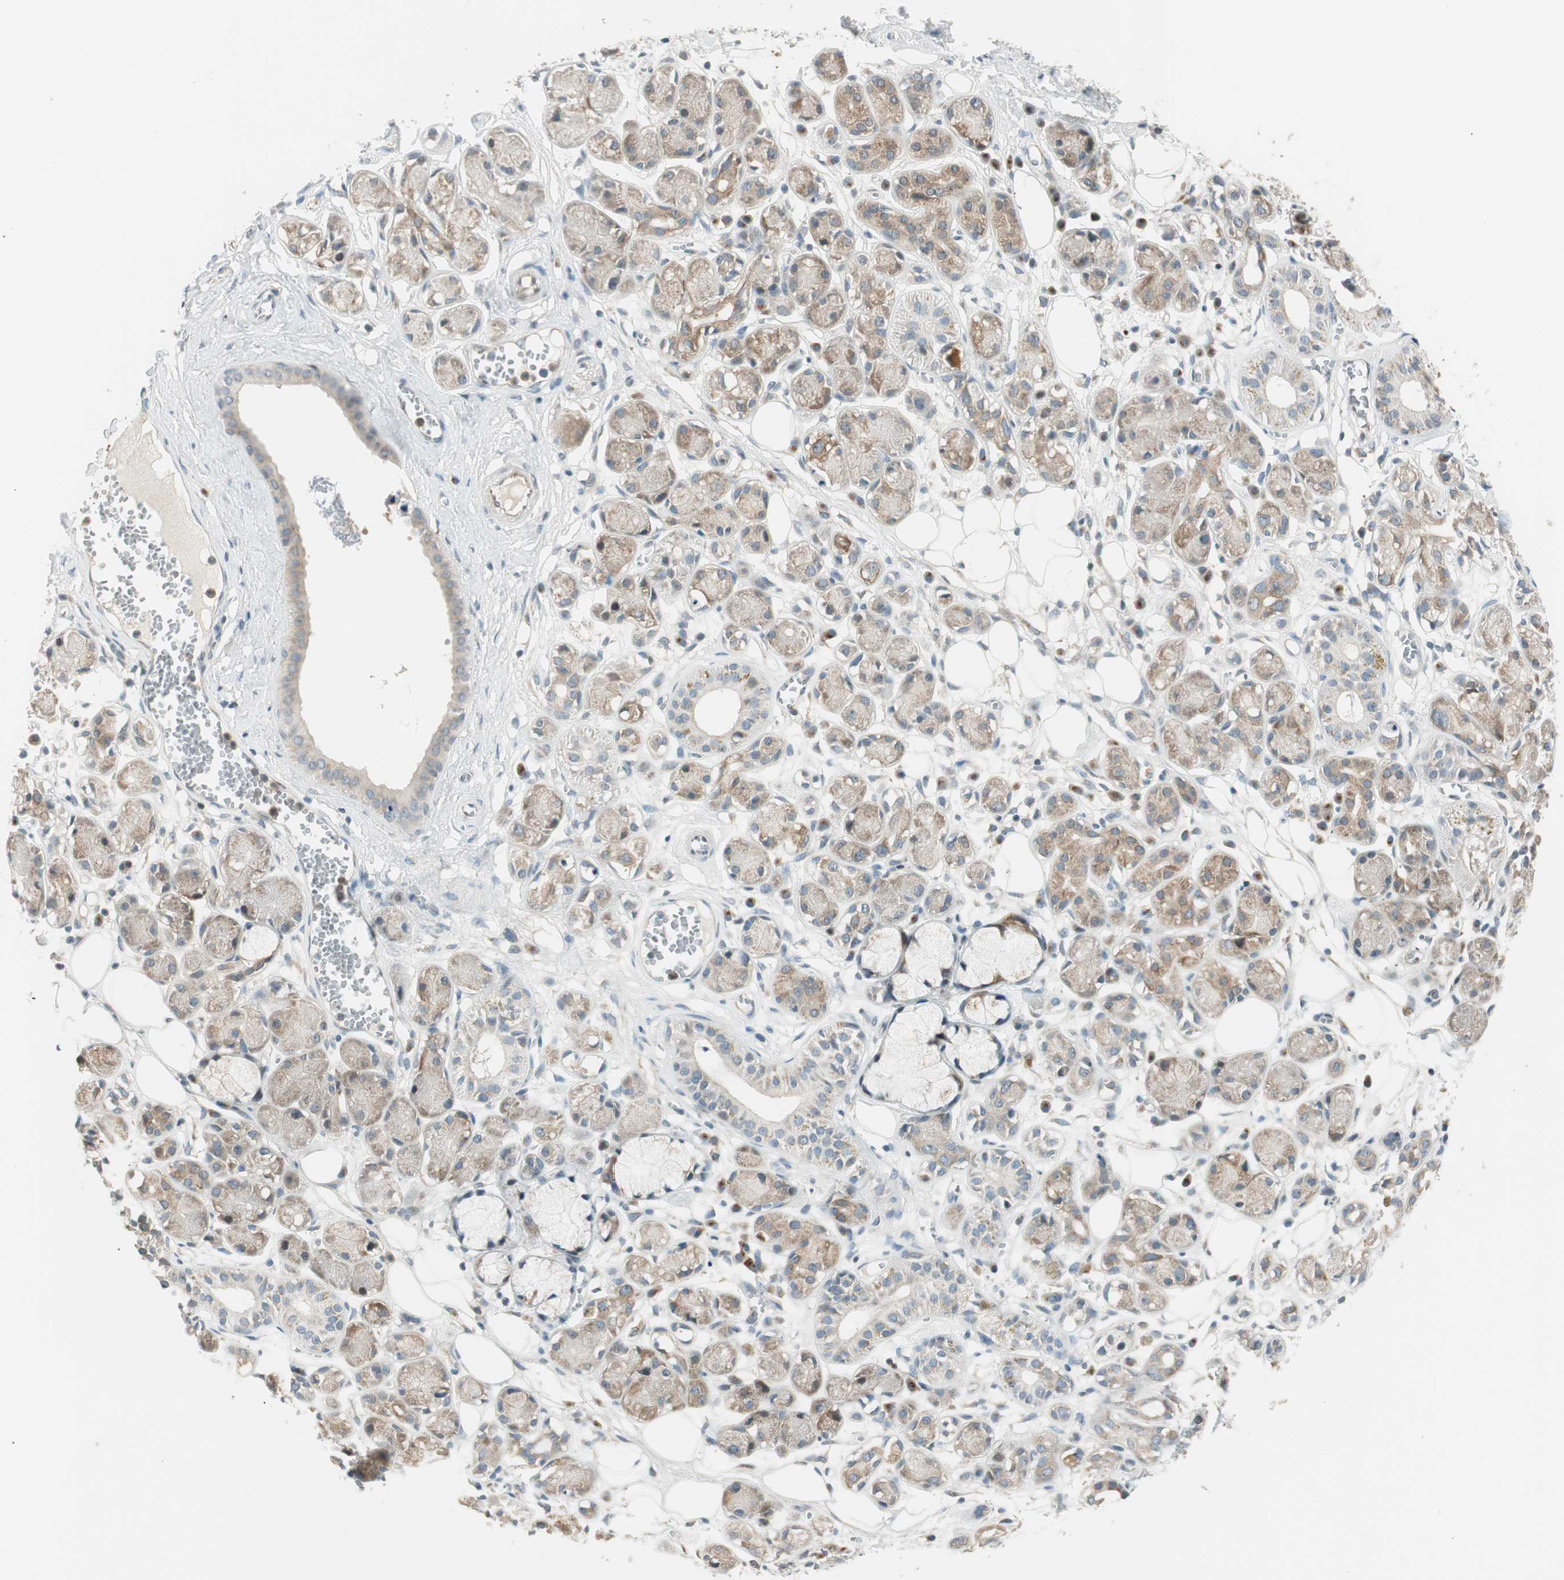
{"staining": {"intensity": "moderate", "quantity": "25%-75%", "location": "cytoplasmic/membranous,nuclear"}, "tissue": "adipose tissue", "cell_type": "Adipocytes", "image_type": "normal", "snomed": [{"axis": "morphology", "description": "Normal tissue, NOS"}, {"axis": "morphology", "description": "Inflammation, NOS"}, {"axis": "topography", "description": "Vascular tissue"}, {"axis": "topography", "description": "Salivary gland"}], "caption": "An immunohistochemistry histopathology image of normal tissue is shown. Protein staining in brown shows moderate cytoplasmic/membranous,nuclear positivity in adipose tissue within adipocytes. (DAB (3,3'-diaminobenzidine) IHC, brown staining for protein, blue staining for nuclei).", "gene": "CGRRF1", "patient": {"sex": "female", "age": 75}}